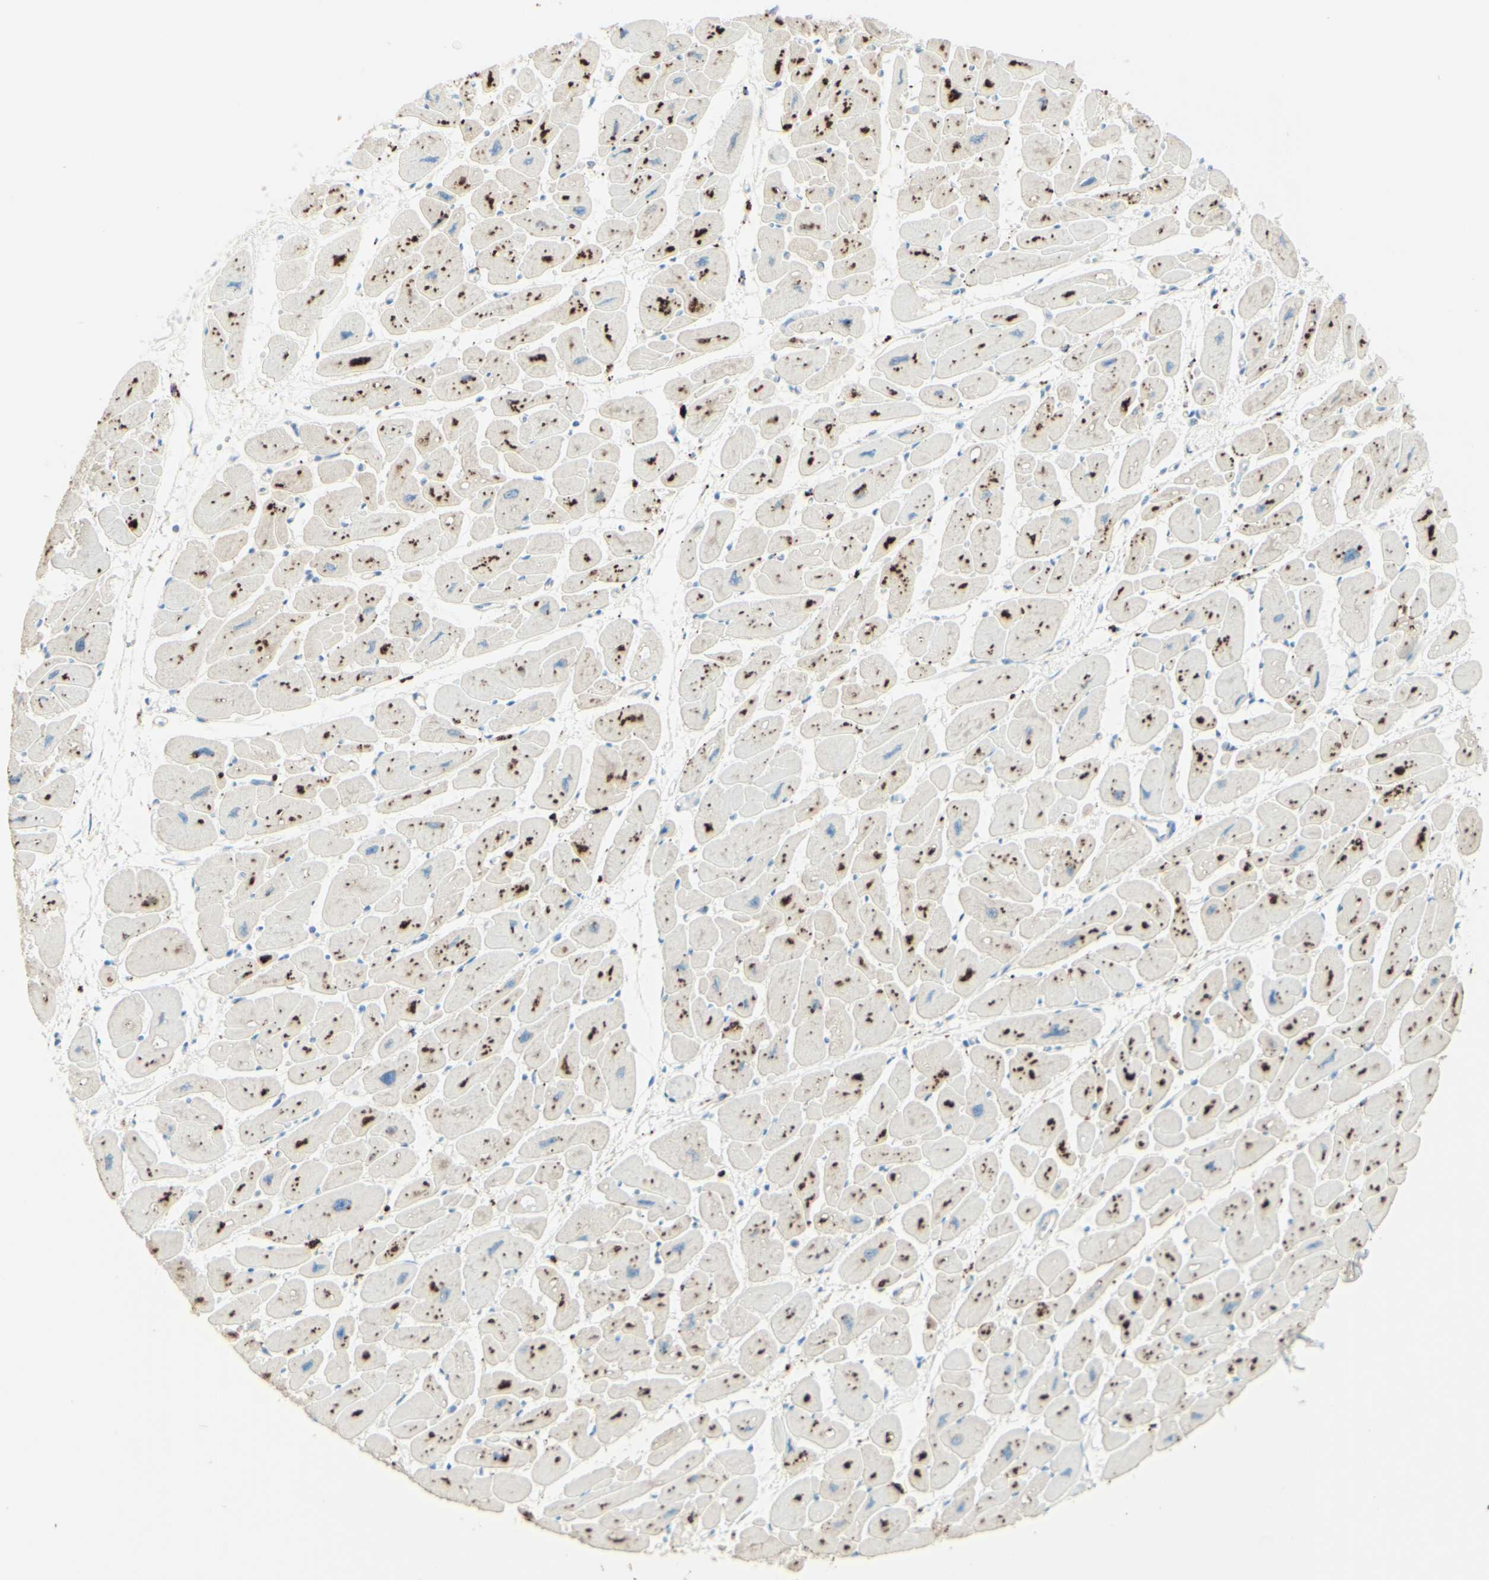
{"staining": {"intensity": "strong", "quantity": "25%-75%", "location": "cytoplasmic/membranous"}, "tissue": "heart muscle", "cell_type": "Cardiomyocytes", "image_type": "normal", "snomed": [{"axis": "morphology", "description": "Normal tissue, NOS"}, {"axis": "topography", "description": "Heart"}], "caption": "Strong cytoplasmic/membranous expression for a protein is seen in approximately 25%-75% of cardiomyocytes of benign heart muscle using immunohistochemistry (IHC).", "gene": "ARMC10", "patient": {"sex": "female", "age": 54}}